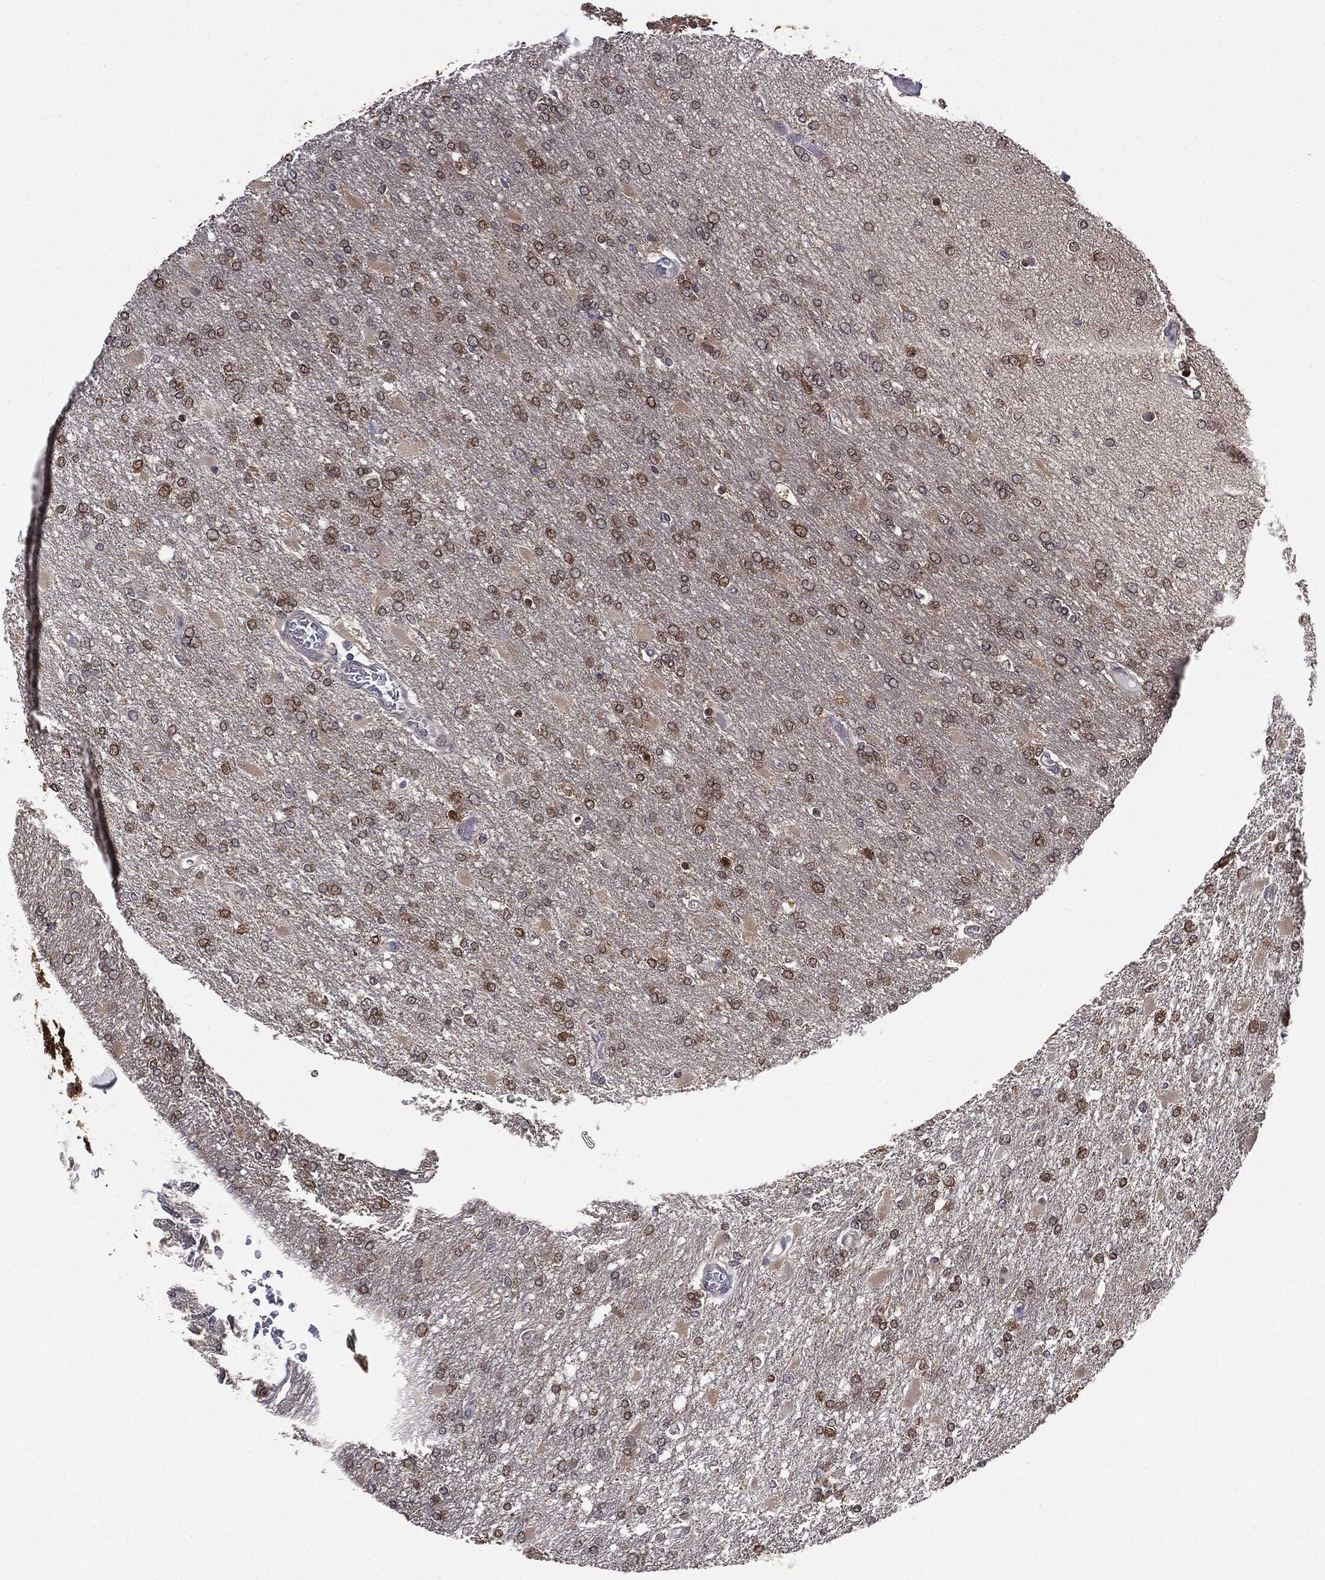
{"staining": {"intensity": "moderate", "quantity": "25%-75%", "location": "cytoplasmic/membranous"}, "tissue": "glioma", "cell_type": "Tumor cells", "image_type": "cancer", "snomed": [{"axis": "morphology", "description": "Glioma, malignant, High grade"}, {"axis": "topography", "description": "Cerebral cortex"}], "caption": "IHC histopathology image of human glioma stained for a protein (brown), which displays medium levels of moderate cytoplasmic/membranous expression in about 25%-75% of tumor cells.", "gene": "KRT7", "patient": {"sex": "male", "age": 79}}